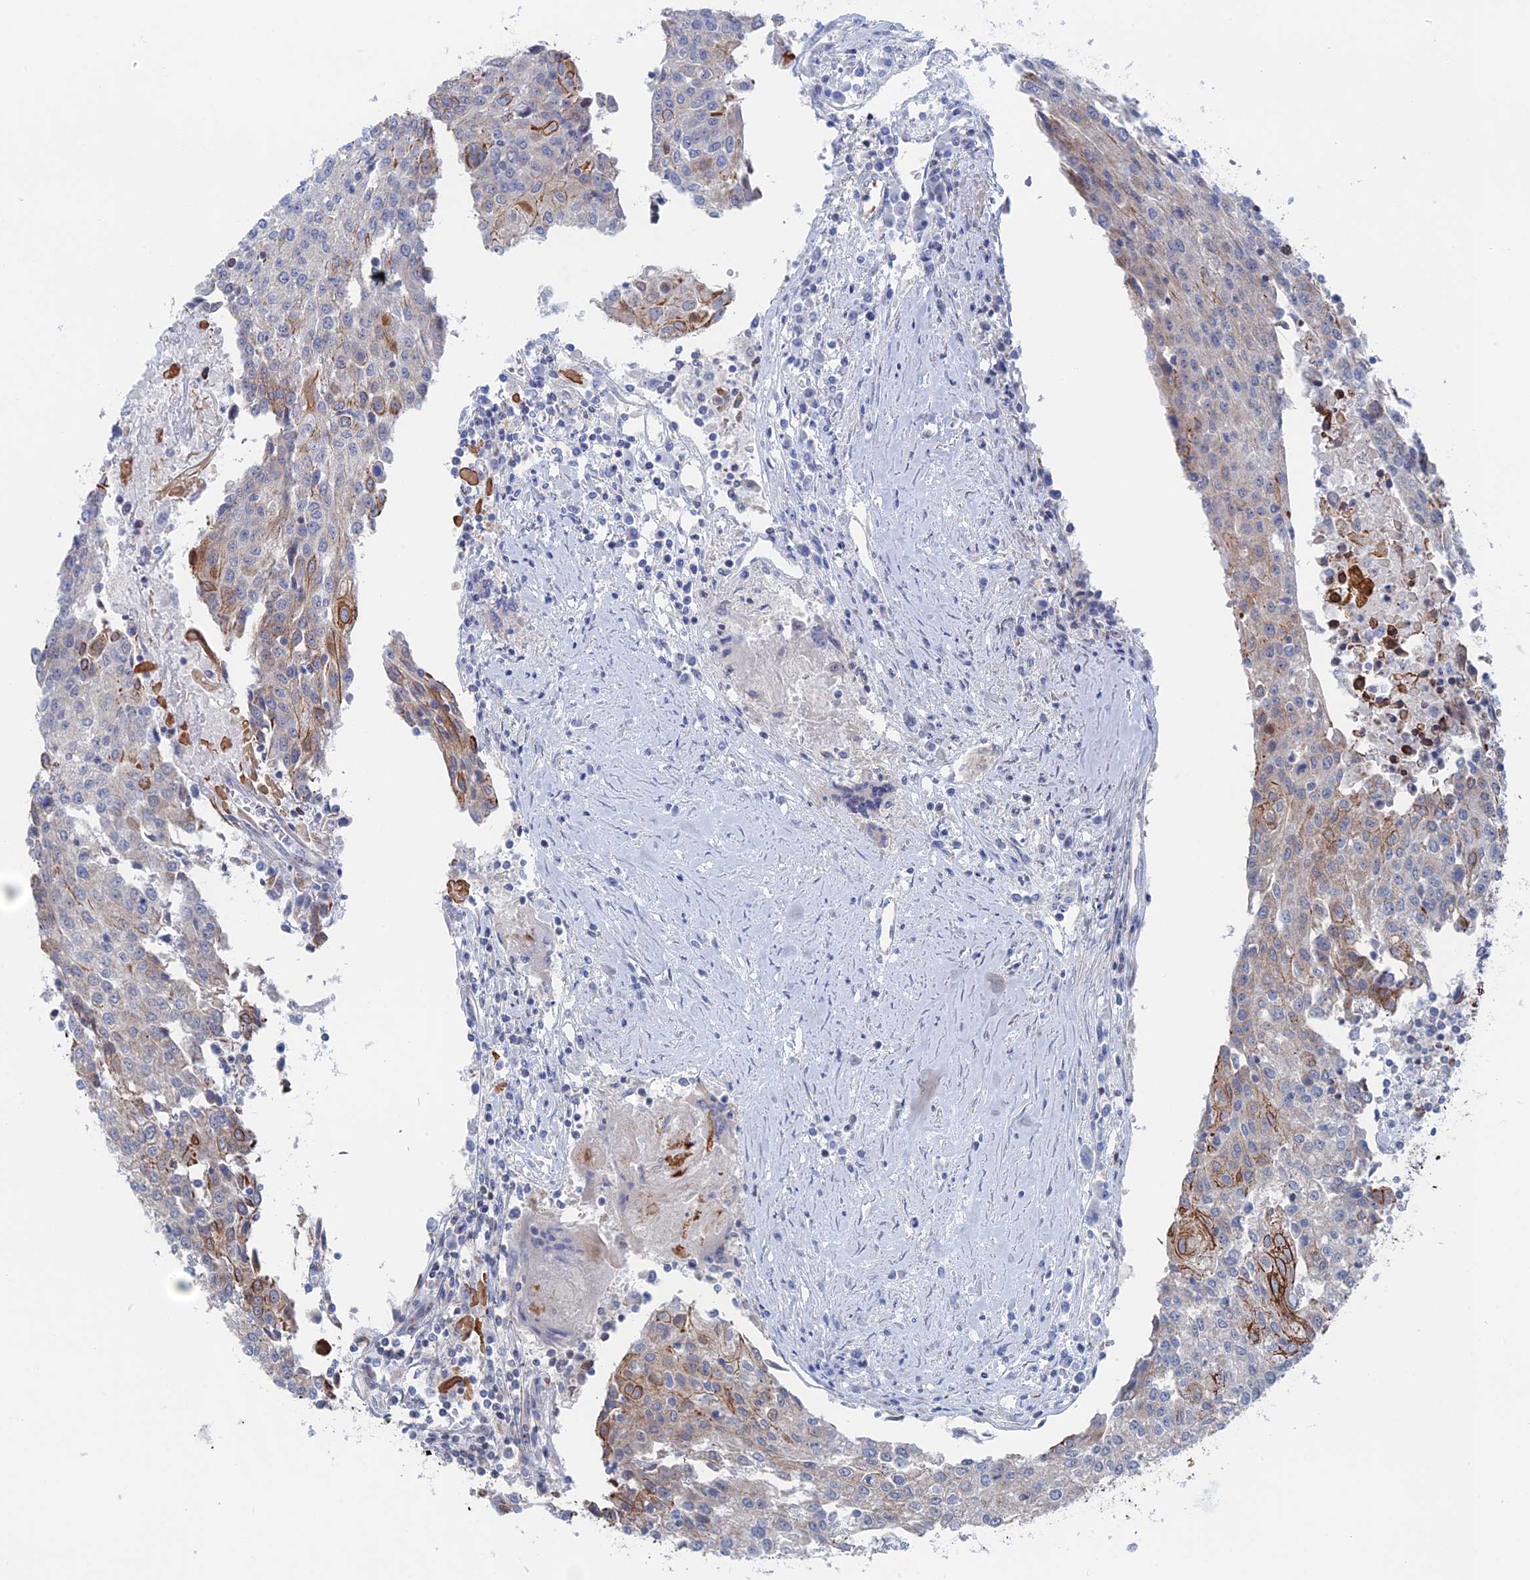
{"staining": {"intensity": "moderate", "quantity": "<25%", "location": "cytoplasmic/membranous"}, "tissue": "urothelial cancer", "cell_type": "Tumor cells", "image_type": "cancer", "snomed": [{"axis": "morphology", "description": "Urothelial carcinoma, High grade"}, {"axis": "topography", "description": "Urinary bladder"}], "caption": "The histopathology image demonstrates staining of high-grade urothelial carcinoma, revealing moderate cytoplasmic/membranous protein expression (brown color) within tumor cells.", "gene": "IL7", "patient": {"sex": "female", "age": 85}}